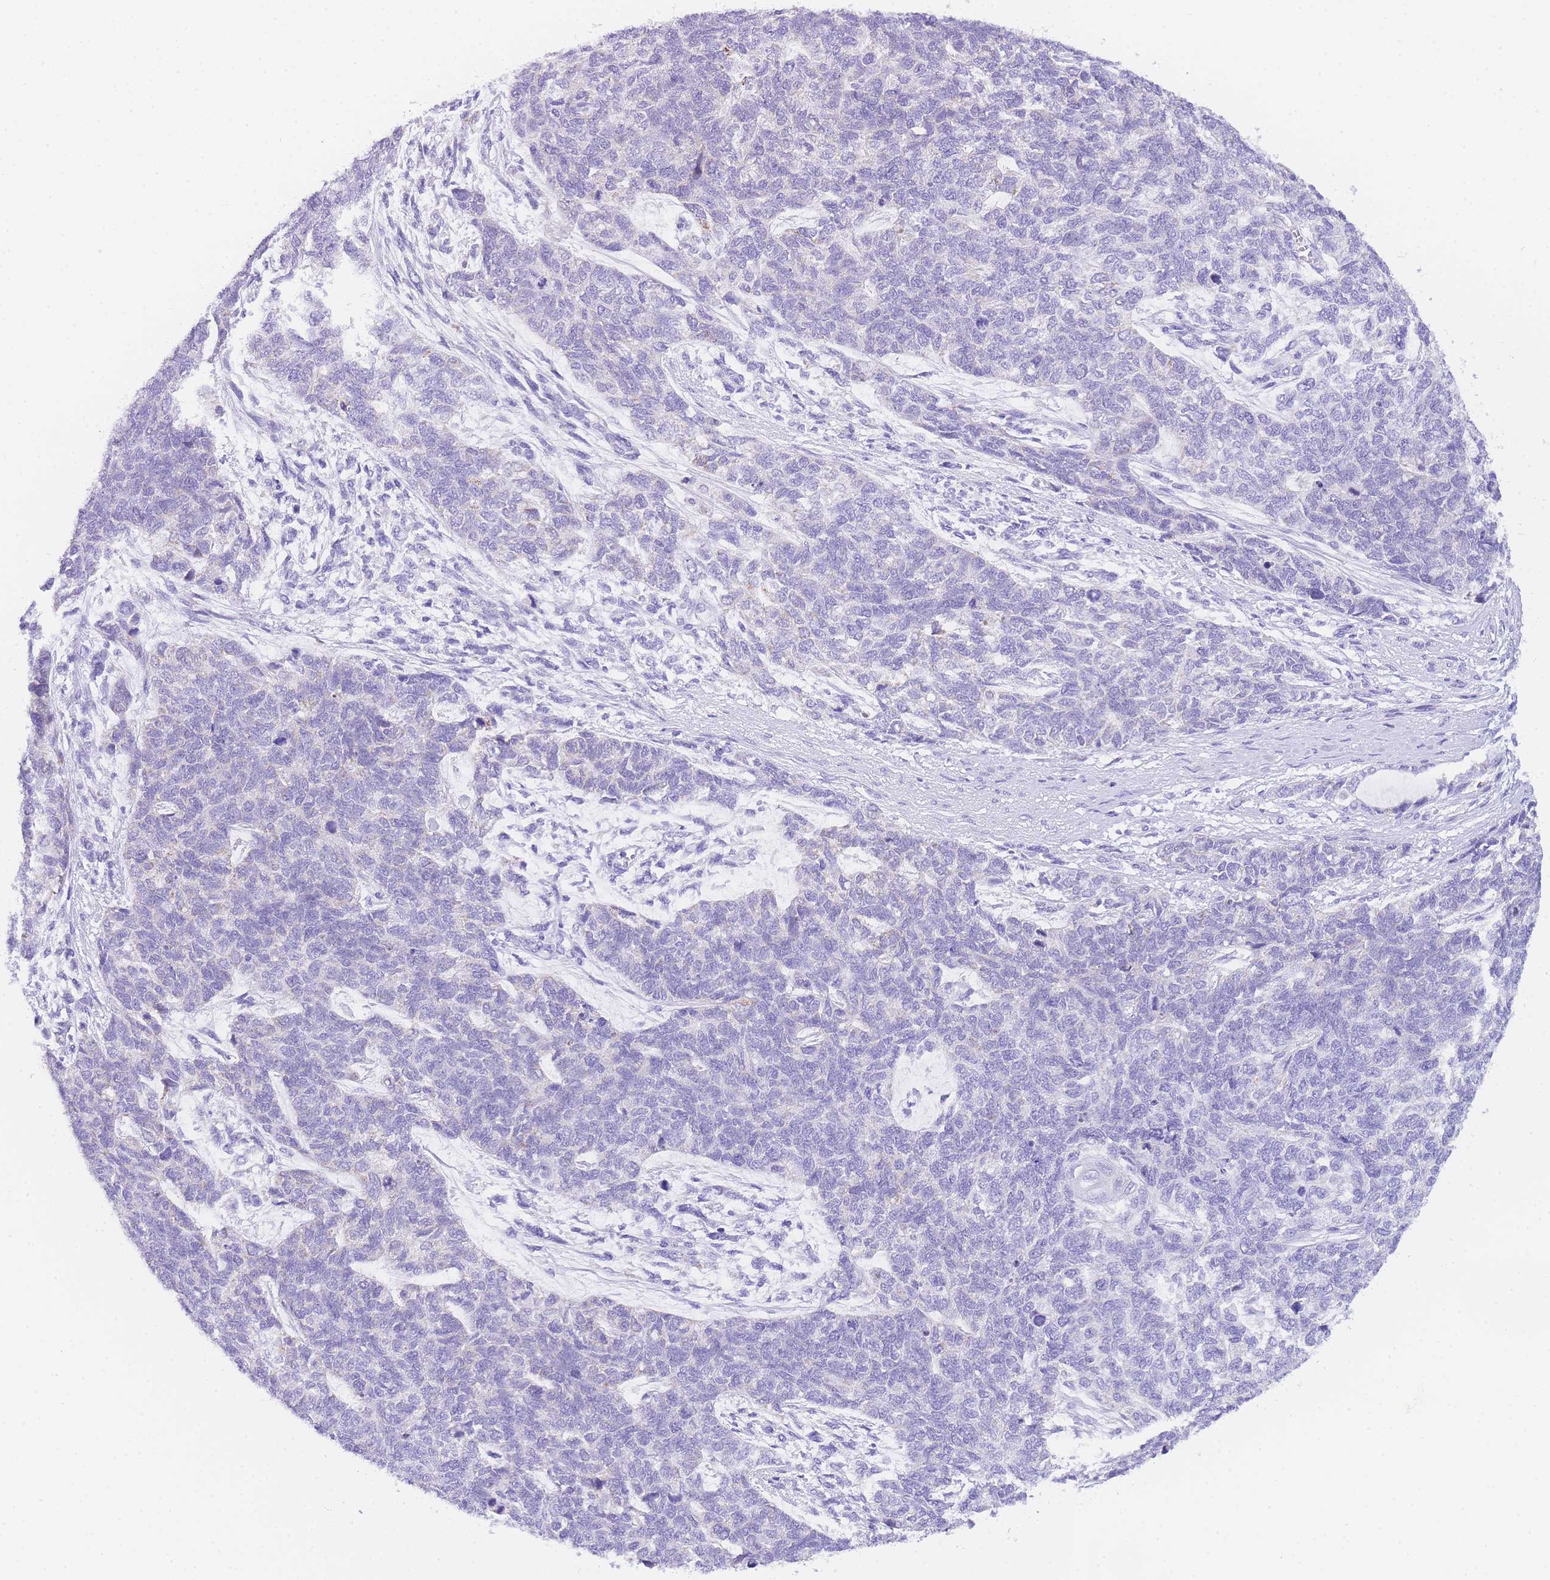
{"staining": {"intensity": "negative", "quantity": "none", "location": "none"}, "tissue": "cervical cancer", "cell_type": "Tumor cells", "image_type": "cancer", "snomed": [{"axis": "morphology", "description": "Squamous cell carcinoma, NOS"}, {"axis": "topography", "description": "Cervix"}], "caption": "An image of cervical cancer stained for a protein reveals no brown staining in tumor cells.", "gene": "NKD2", "patient": {"sex": "female", "age": 63}}